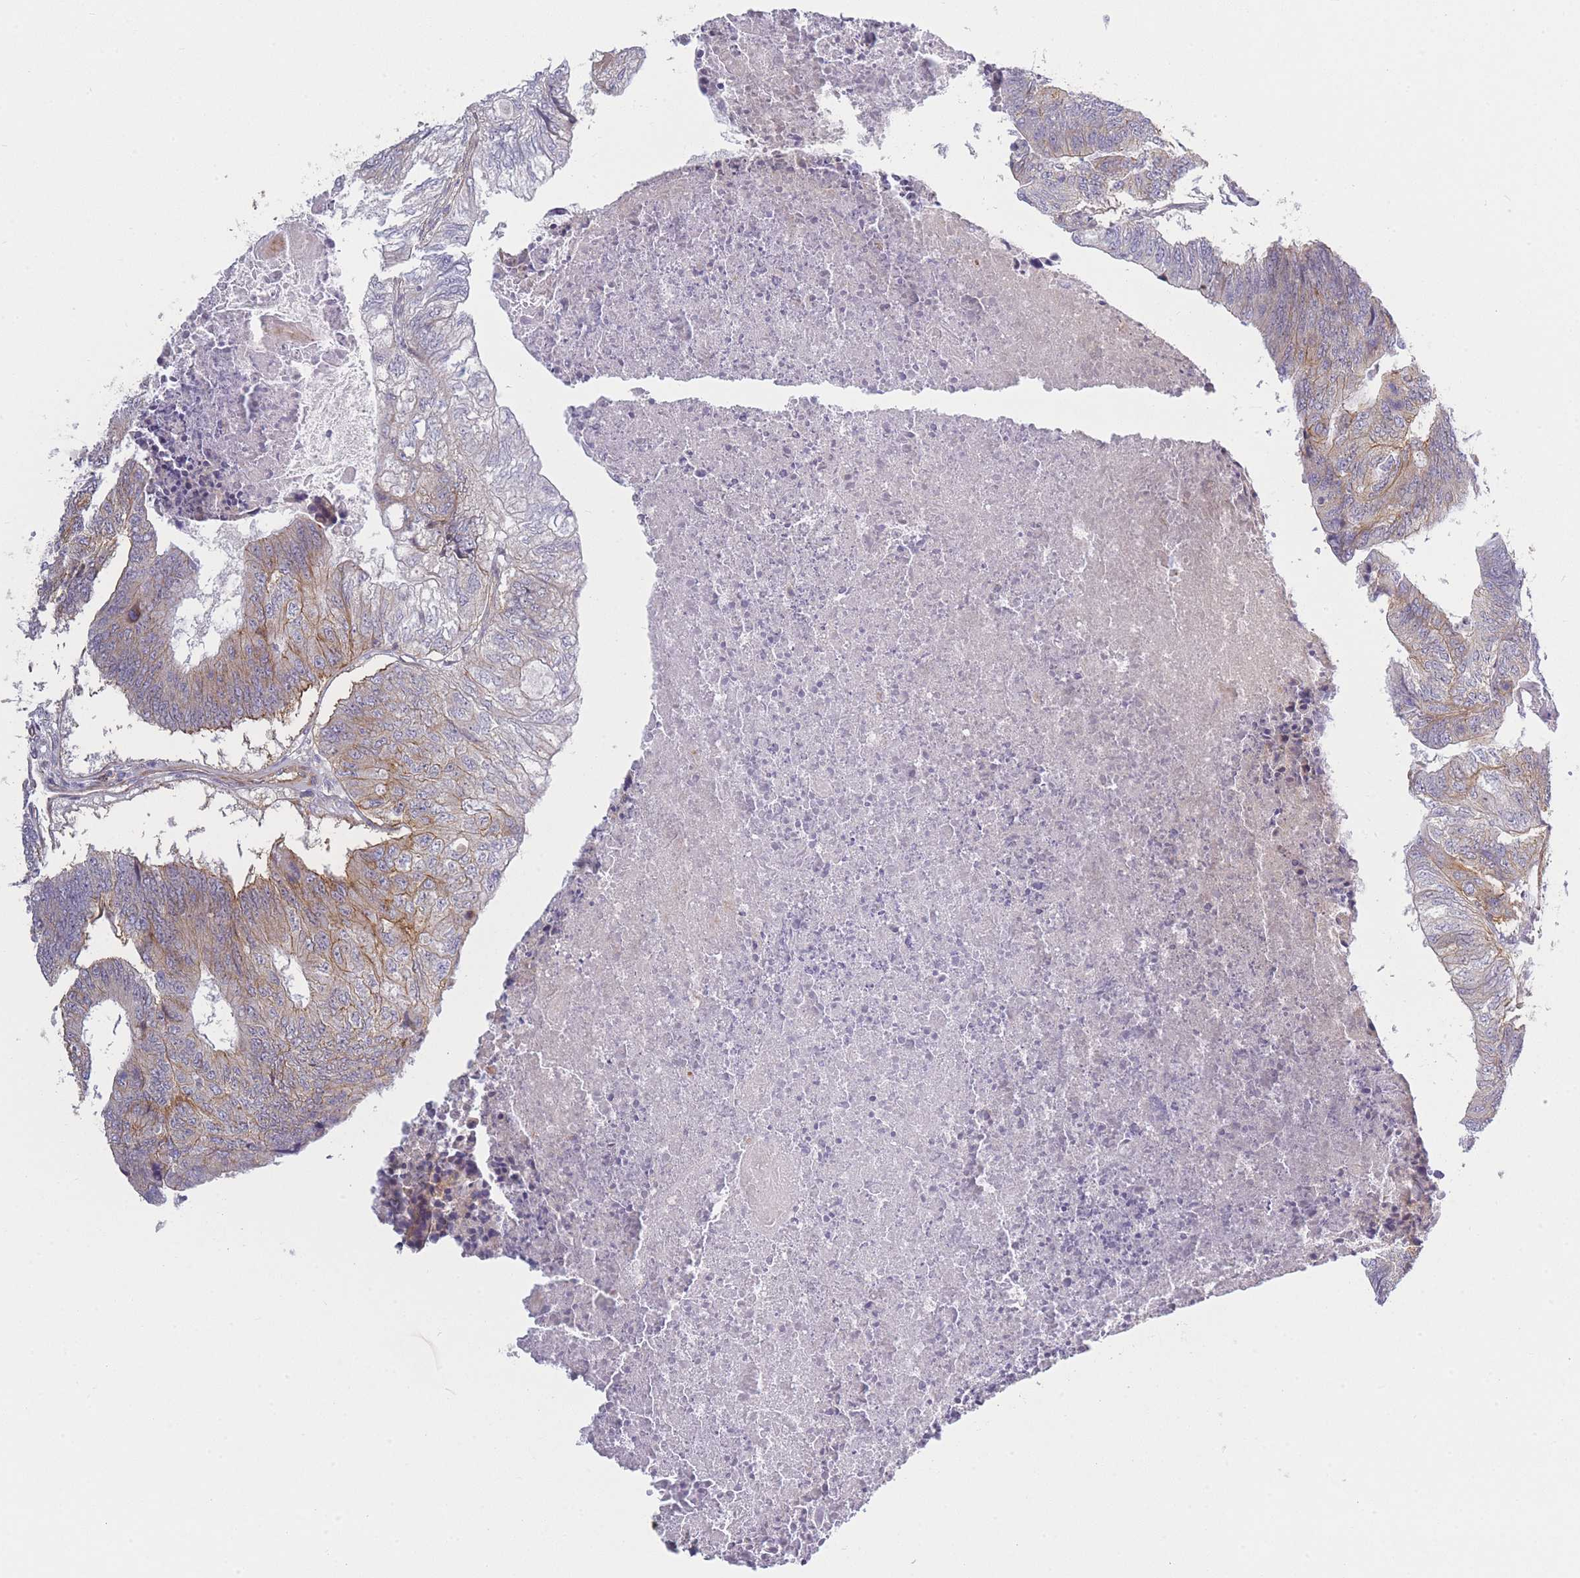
{"staining": {"intensity": "moderate", "quantity": "25%-75%", "location": "cytoplasmic/membranous"}, "tissue": "colorectal cancer", "cell_type": "Tumor cells", "image_type": "cancer", "snomed": [{"axis": "morphology", "description": "Adenocarcinoma, NOS"}, {"axis": "topography", "description": "Colon"}], "caption": "Immunohistochemistry (IHC) (DAB) staining of human adenocarcinoma (colorectal) reveals moderate cytoplasmic/membranous protein positivity in about 25%-75% of tumor cells.", "gene": "SLC7A6", "patient": {"sex": "female", "age": 67}}